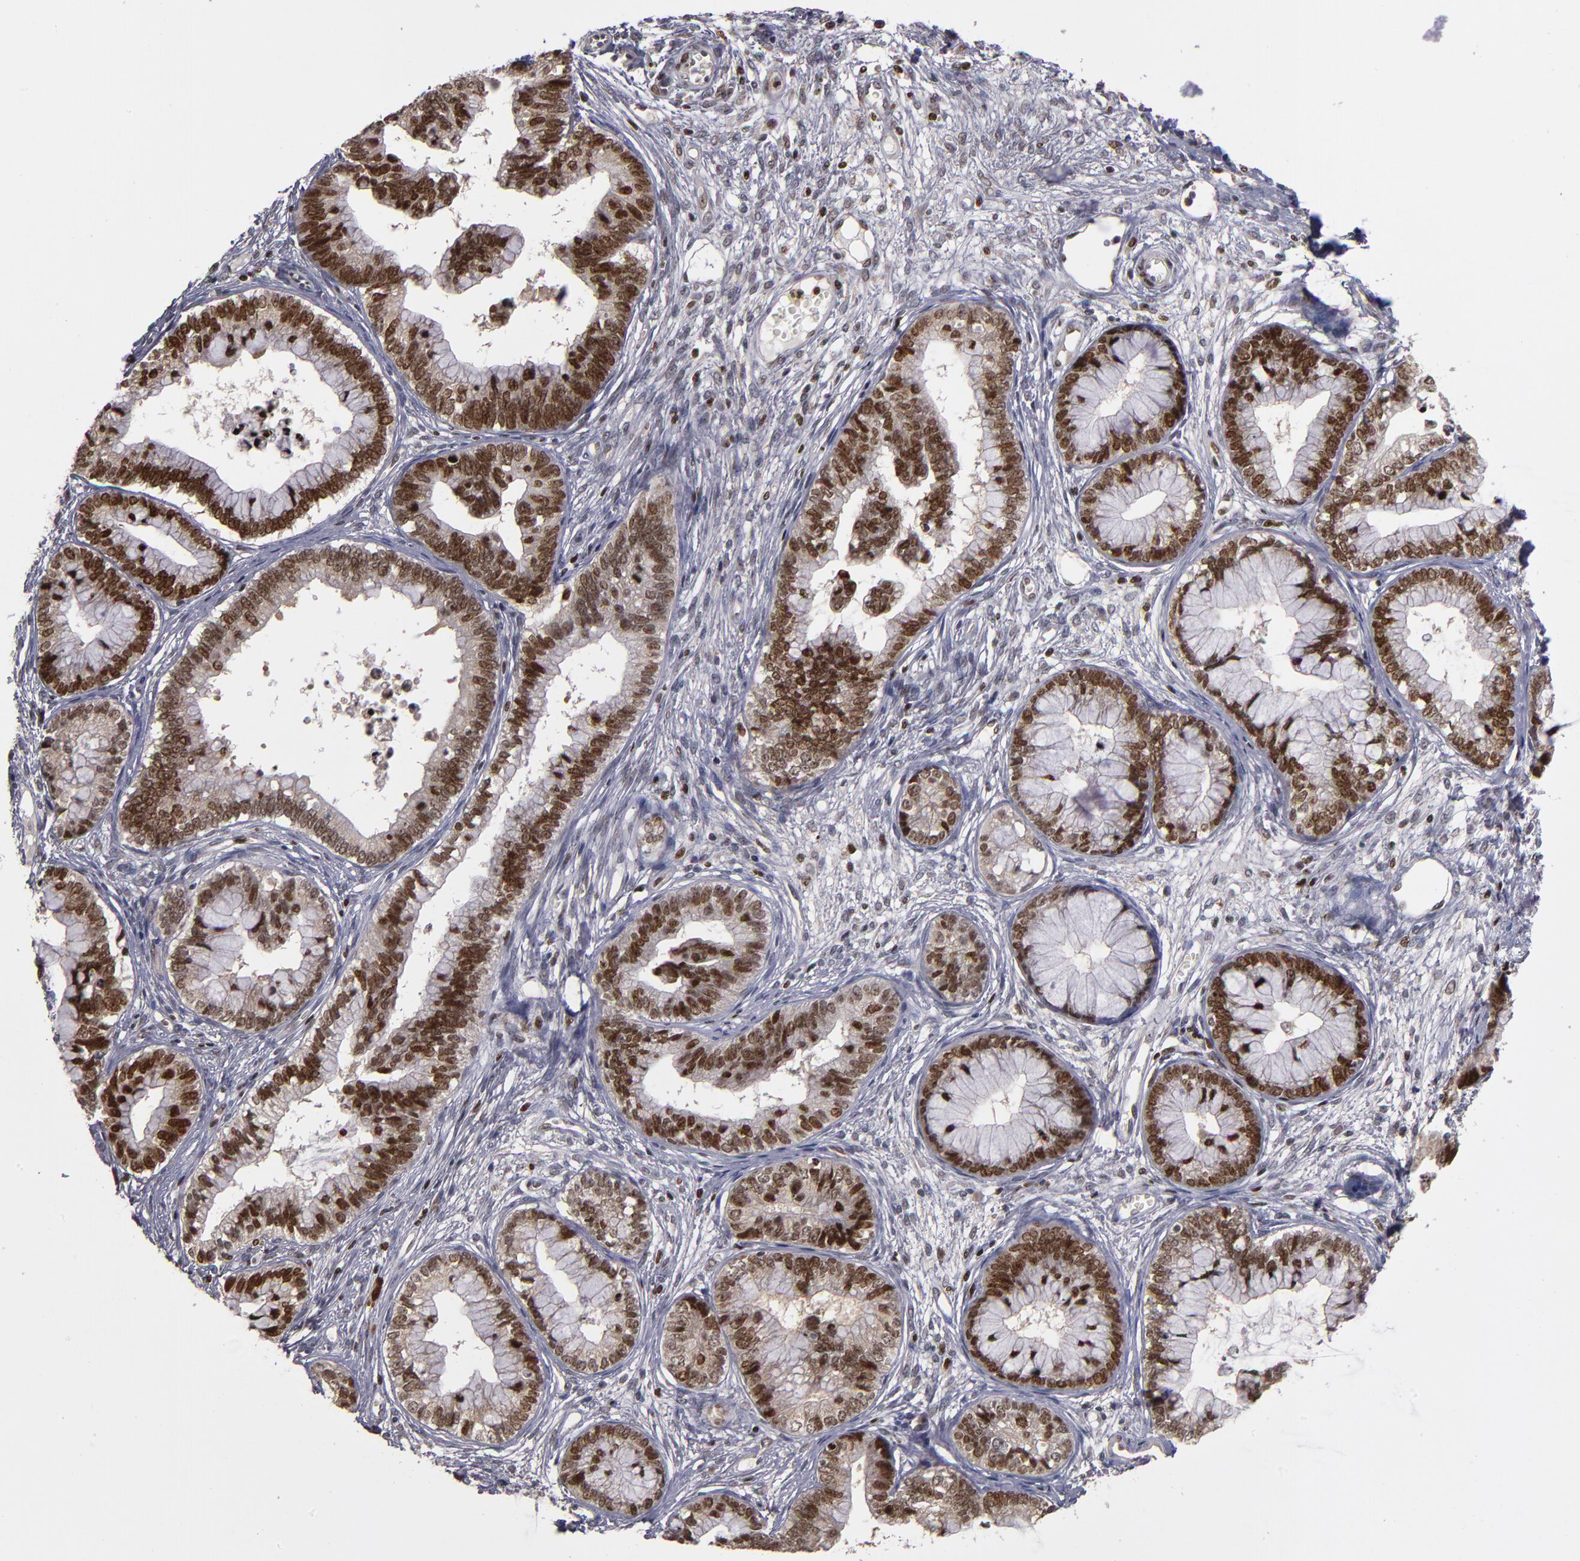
{"staining": {"intensity": "strong", "quantity": ">75%", "location": "nuclear"}, "tissue": "cervical cancer", "cell_type": "Tumor cells", "image_type": "cancer", "snomed": [{"axis": "morphology", "description": "Adenocarcinoma, NOS"}, {"axis": "topography", "description": "Cervix"}], "caption": "Cervical cancer (adenocarcinoma) was stained to show a protein in brown. There is high levels of strong nuclear staining in approximately >75% of tumor cells. (Brightfield microscopy of DAB IHC at high magnification).", "gene": "KDM6A", "patient": {"sex": "female", "age": 44}}